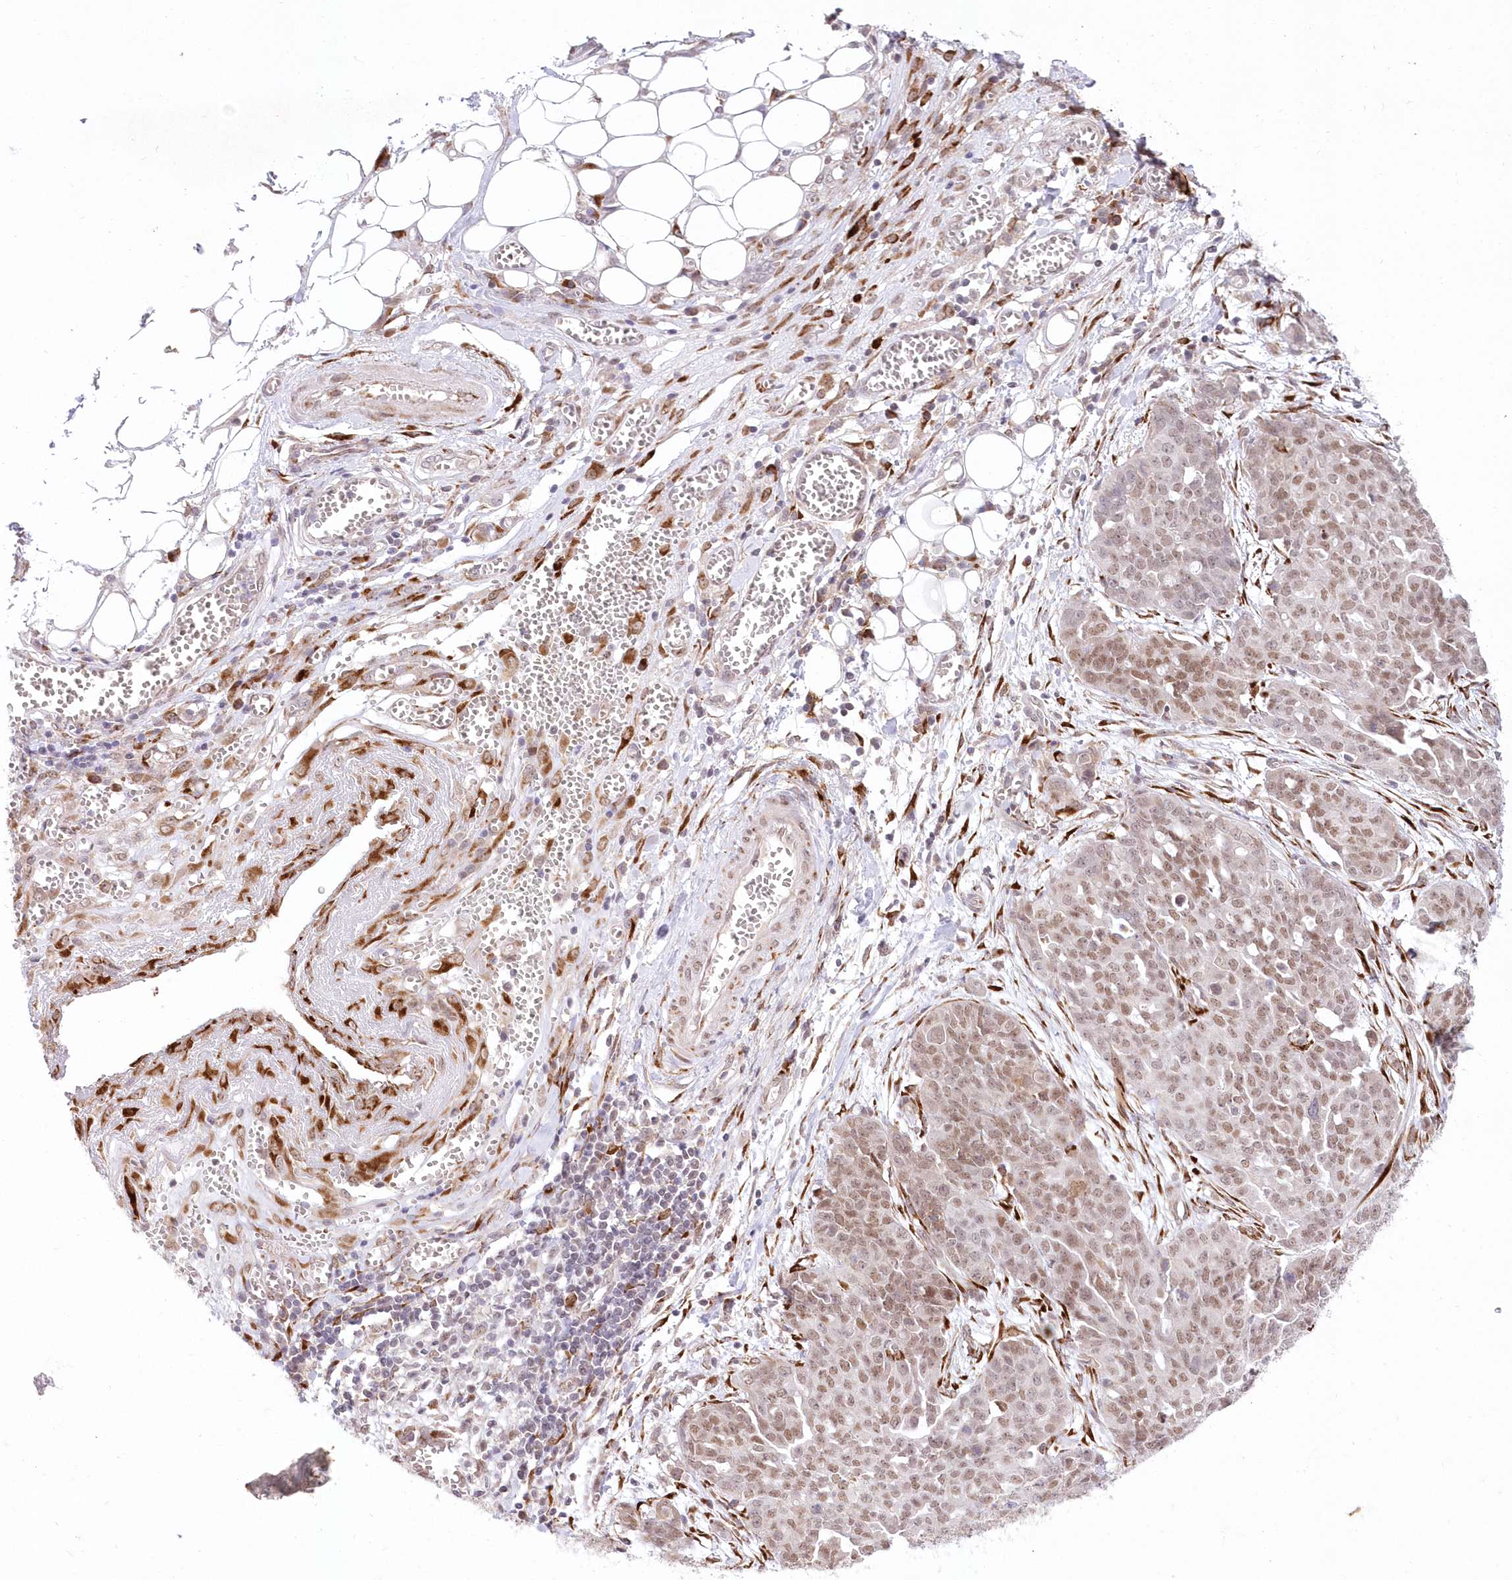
{"staining": {"intensity": "moderate", "quantity": ">75%", "location": "nuclear"}, "tissue": "ovarian cancer", "cell_type": "Tumor cells", "image_type": "cancer", "snomed": [{"axis": "morphology", "description": "Cystadenocarcinoma, serous, NOS"}, {"axis": "topography", "description": "Soft tissue"}, {"axis": "topography", "description": "Ovary"}], "caption": "Ovarian cancer (serous cystadenocarcinoma) tissue reveals moderate nuclear staining in about >75% of tumor cells, visualized by immunohistochemistry.", "gene": "LDB1", "patient": {"sex": "female", "age": 57}}